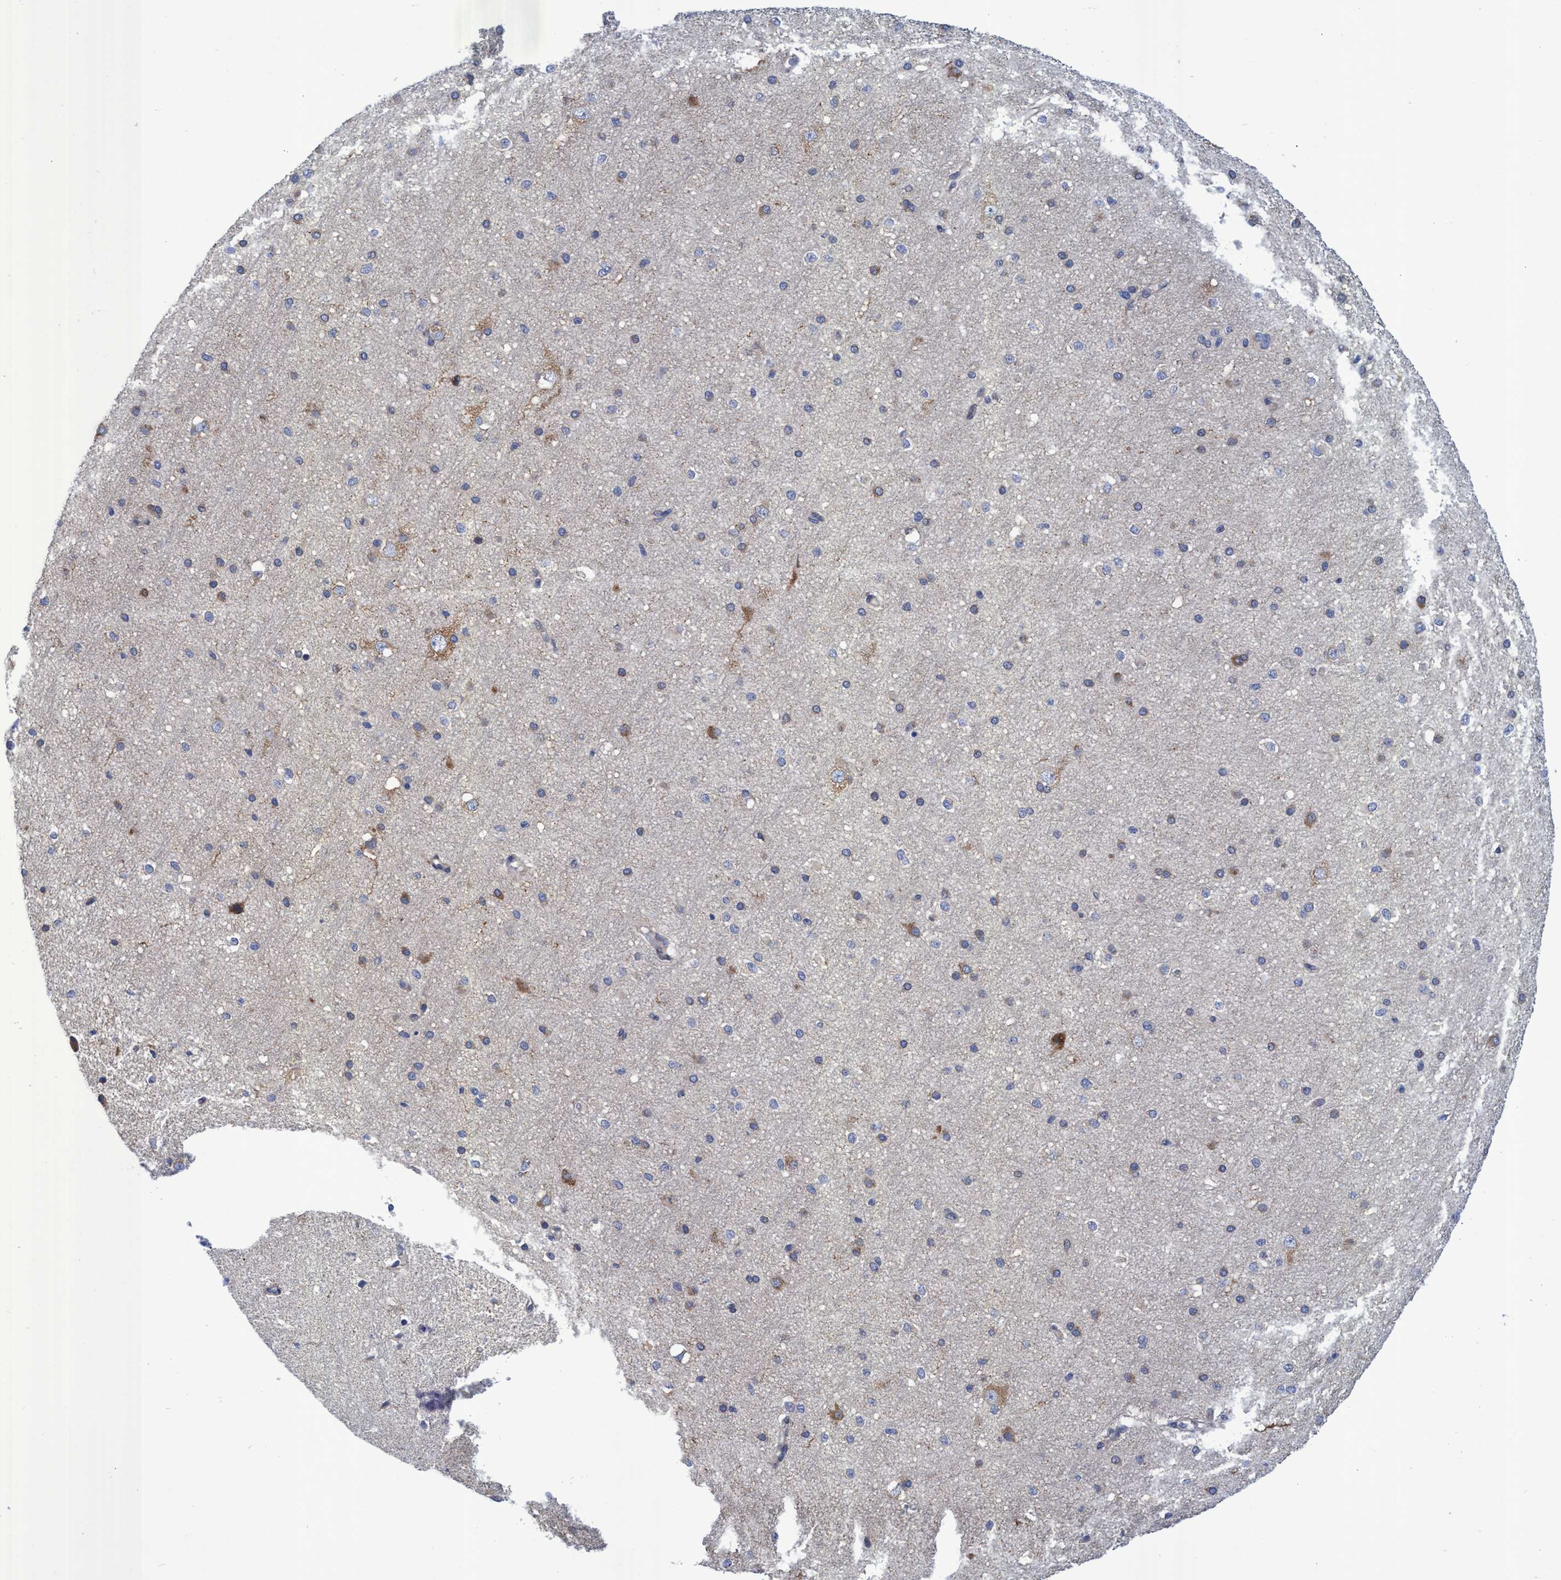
{"staining": {"intensity": "negative", "quantity": "none", "location": "none"}, "tissue": "cerebral cortex", "cell_type": "Endothelial cells", "image_type": "normal", "snomed": [{"axis": "morphology", "description": "Normal tissue, NOS"}, {"axis": "morphology", "description": "Developmental malformation"}, {"axis": "topography", "description": "Cerebral cortex"}], "caption": "Protein analysis of benign cerebral cortex exhibits no significant expression in endothelial cells.", "gene": "NAT16", "patient": {"sex": "female", "age": 30}}